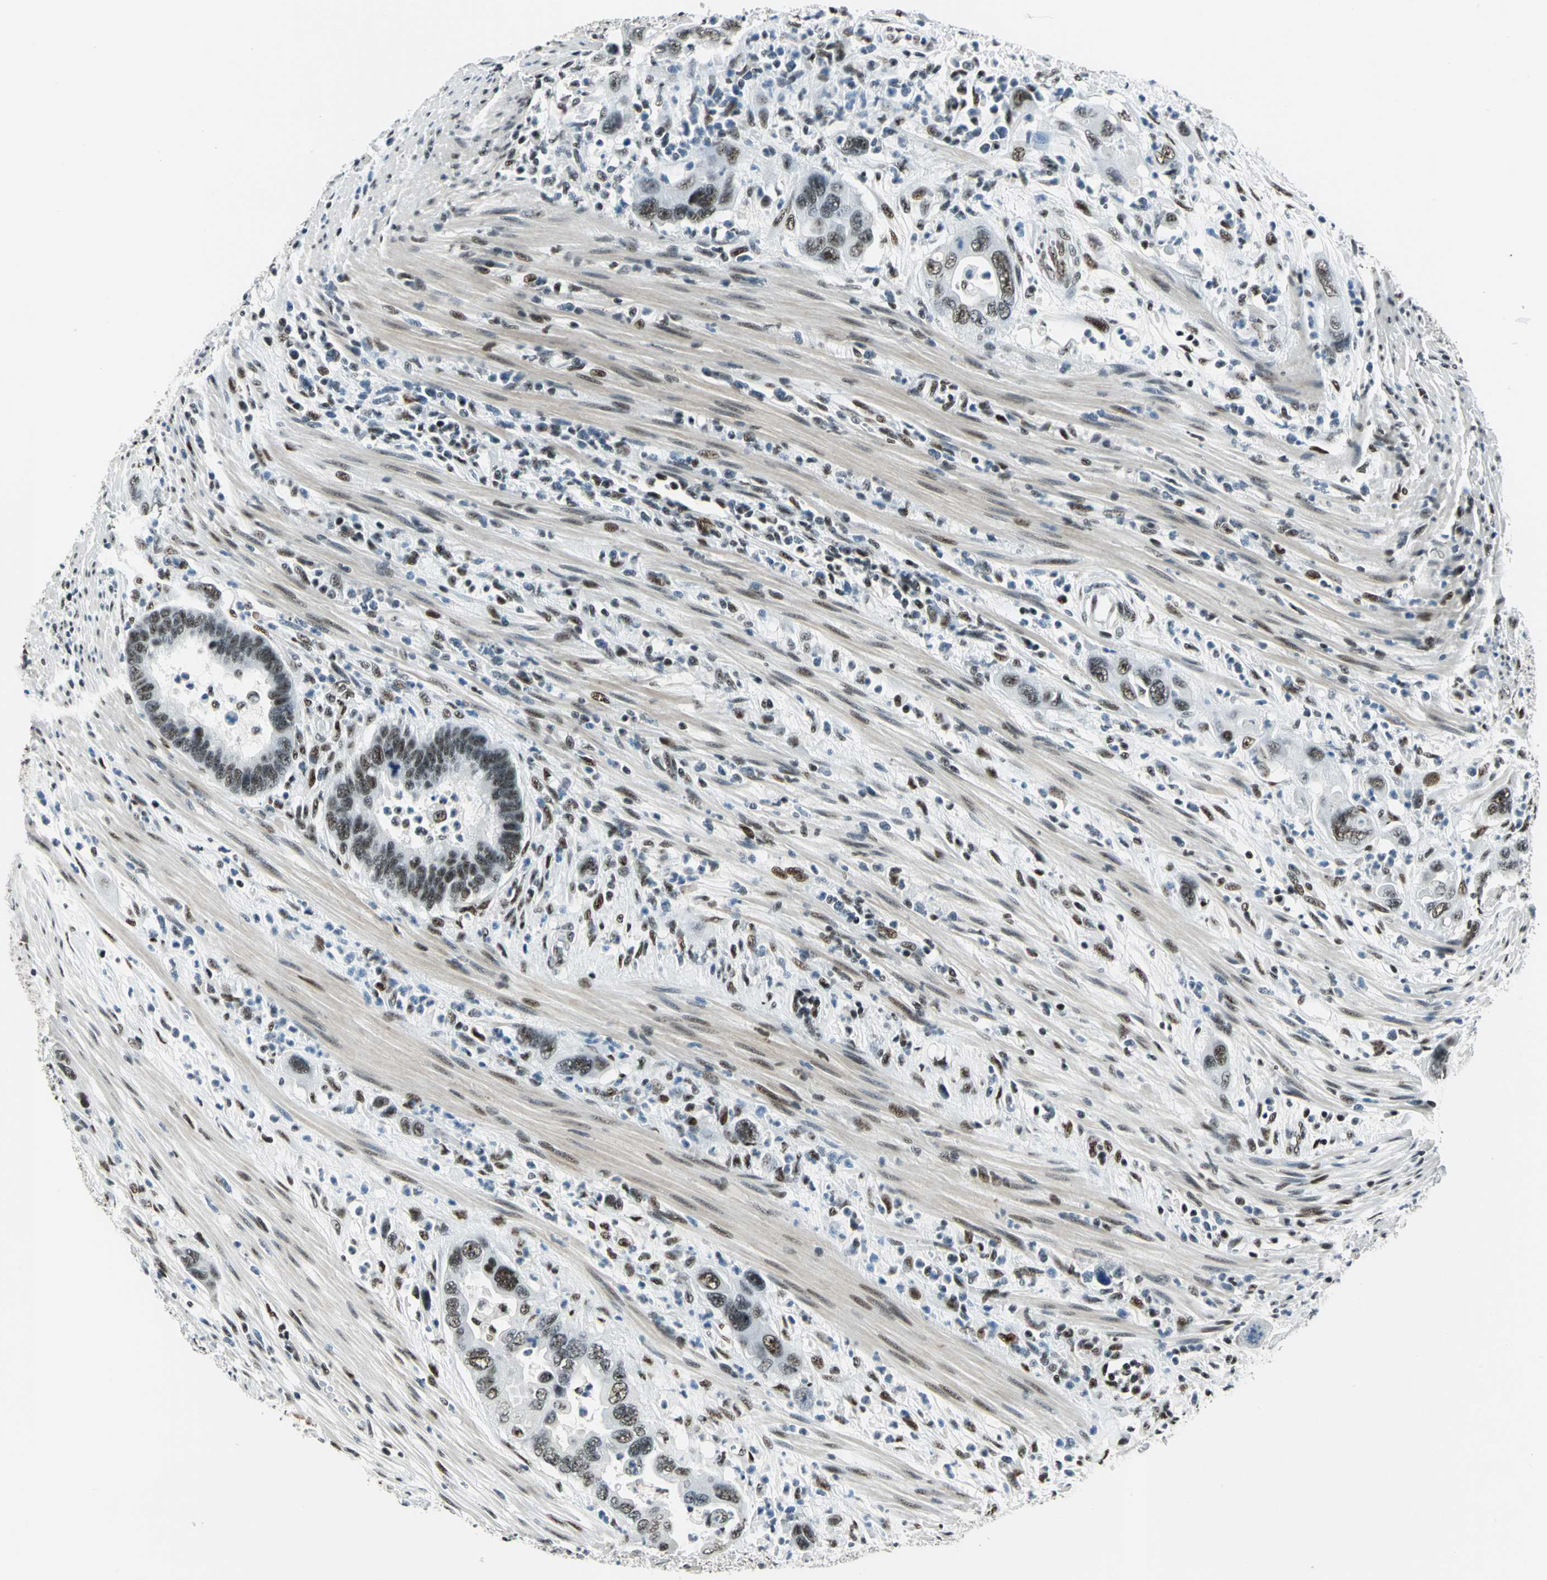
{"staining": {"intensity": "strong", "quantity": ">75%", "location": "nuclear"}, "tissue": "pancreatic cancer", "cell_type": "Tumor cells", "image_type": "cancer", "snomed": [{"axis": "morphology", "description": "Adenocarcinoma, NOS"}, {"axis": "topography", "description": "Pancreas"}], "caption": "Immunohistochemistry histopathology image of neoplastic tissue: human pancreatic cancer (adenocarcinoma) stained using immunohistochemistry shows high levels of strong protein expression localized specifically in the nuclear of tumor cells, appearing as a nuclear brown color.", "gene": "KAT6B", "patient": {"sex": "female", "age": 71}}